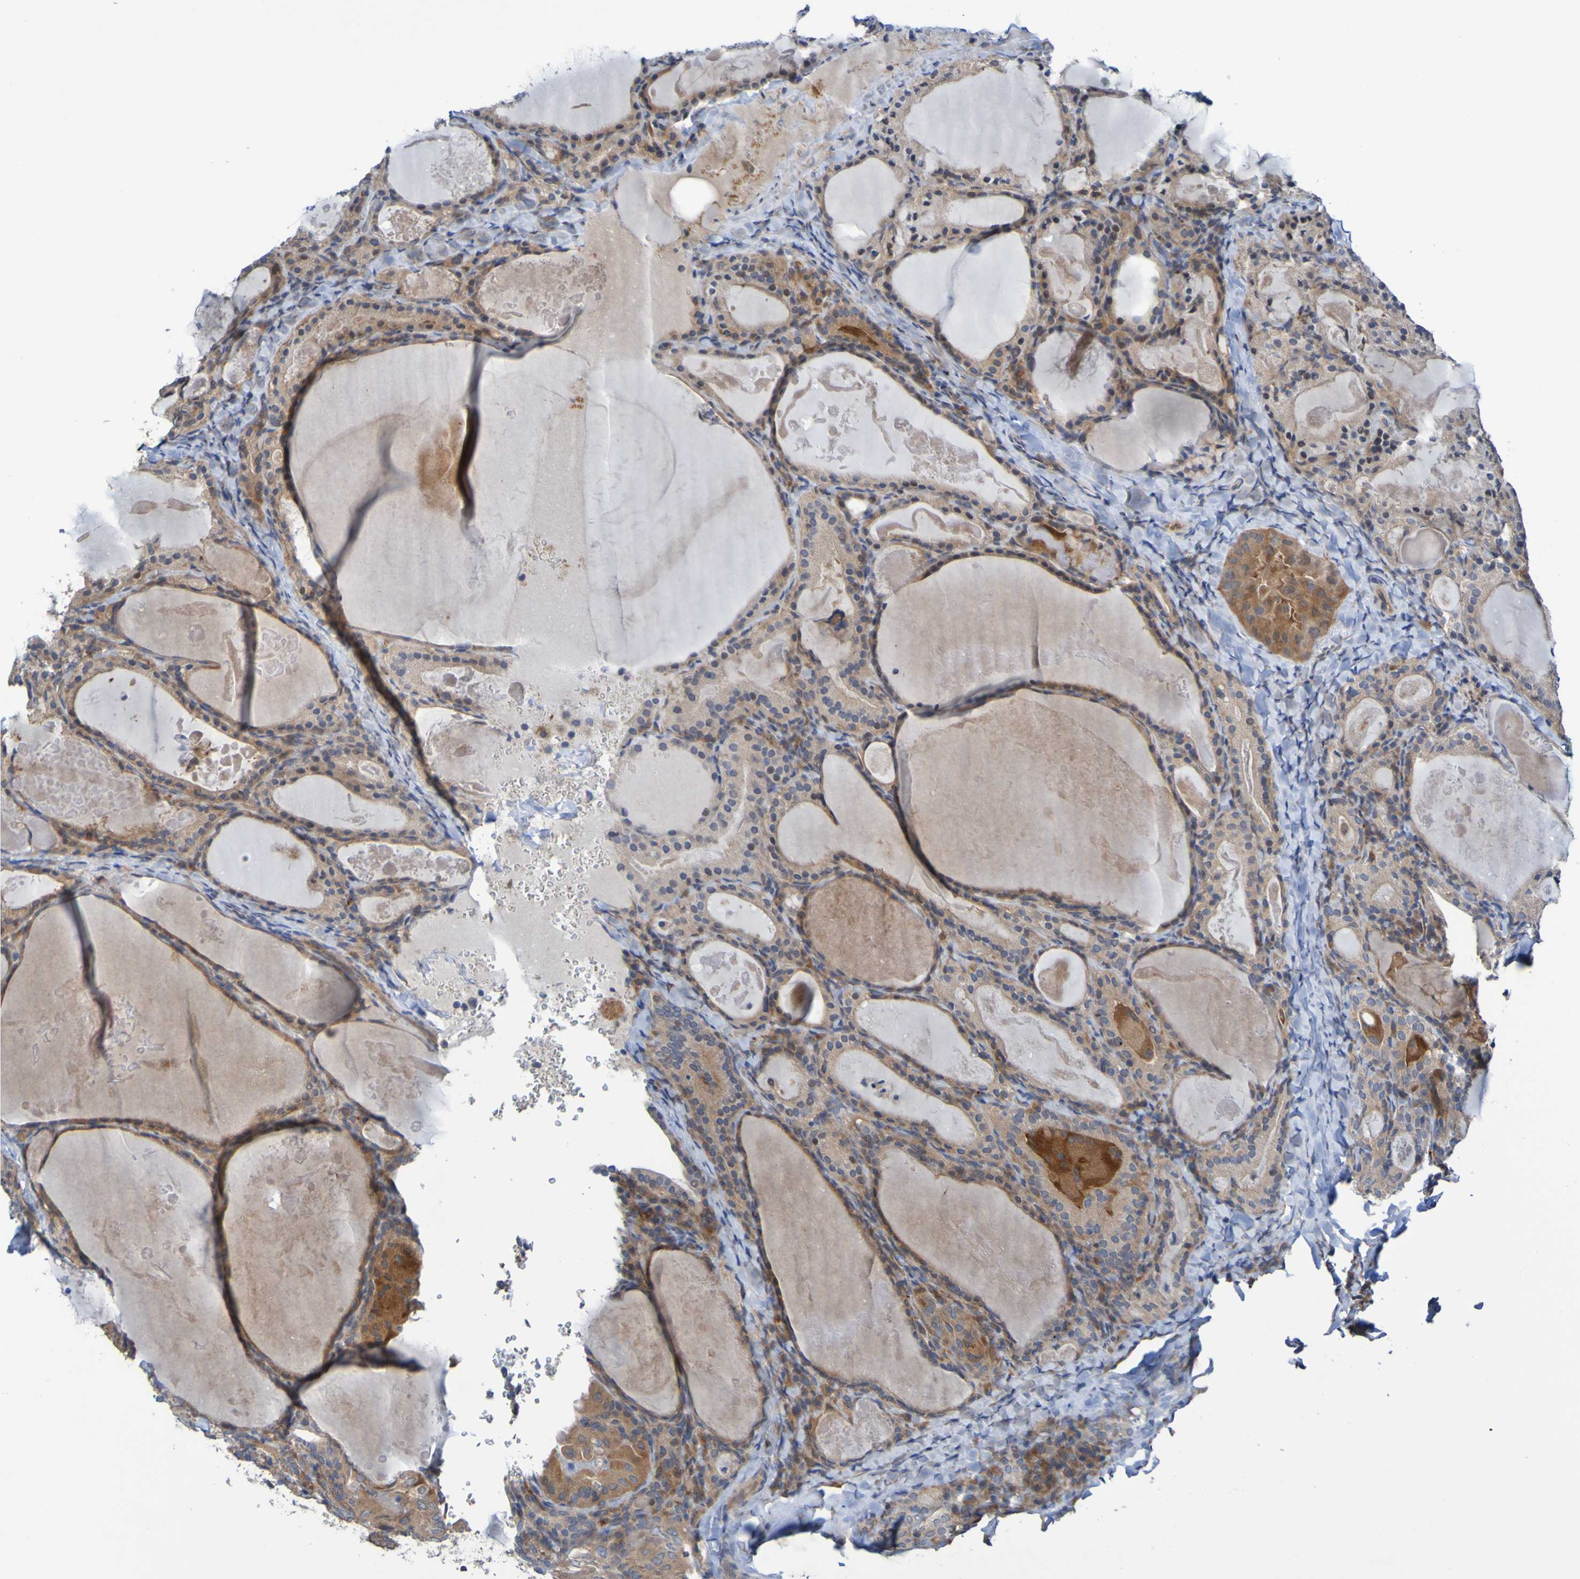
{"staining": {"intensity": "moderate", "quantity": ">75%", "location": "cytoplasmic/membranous"}, "tissue": "thyroid cancer", "cell_type": "Tumor cells", "image_type": "cancer", "snomed": [{"axis": "morphology", "description": "Papillary adenocarcinoma, NOS"}, {"axis": "topography", "description": "Thyroid gland"}], "caption": "This photomicrograph demonstrates papillary adenocarcinoma (thyroid) stained with IHC to label a protein in brown. The cytoplasmic/membranous of tumor cells show moderate positivity for the protein. Nuclei are counter-stained blue.", "gene": "SDK1", "patient": {"sex": "female", "age": 42}}